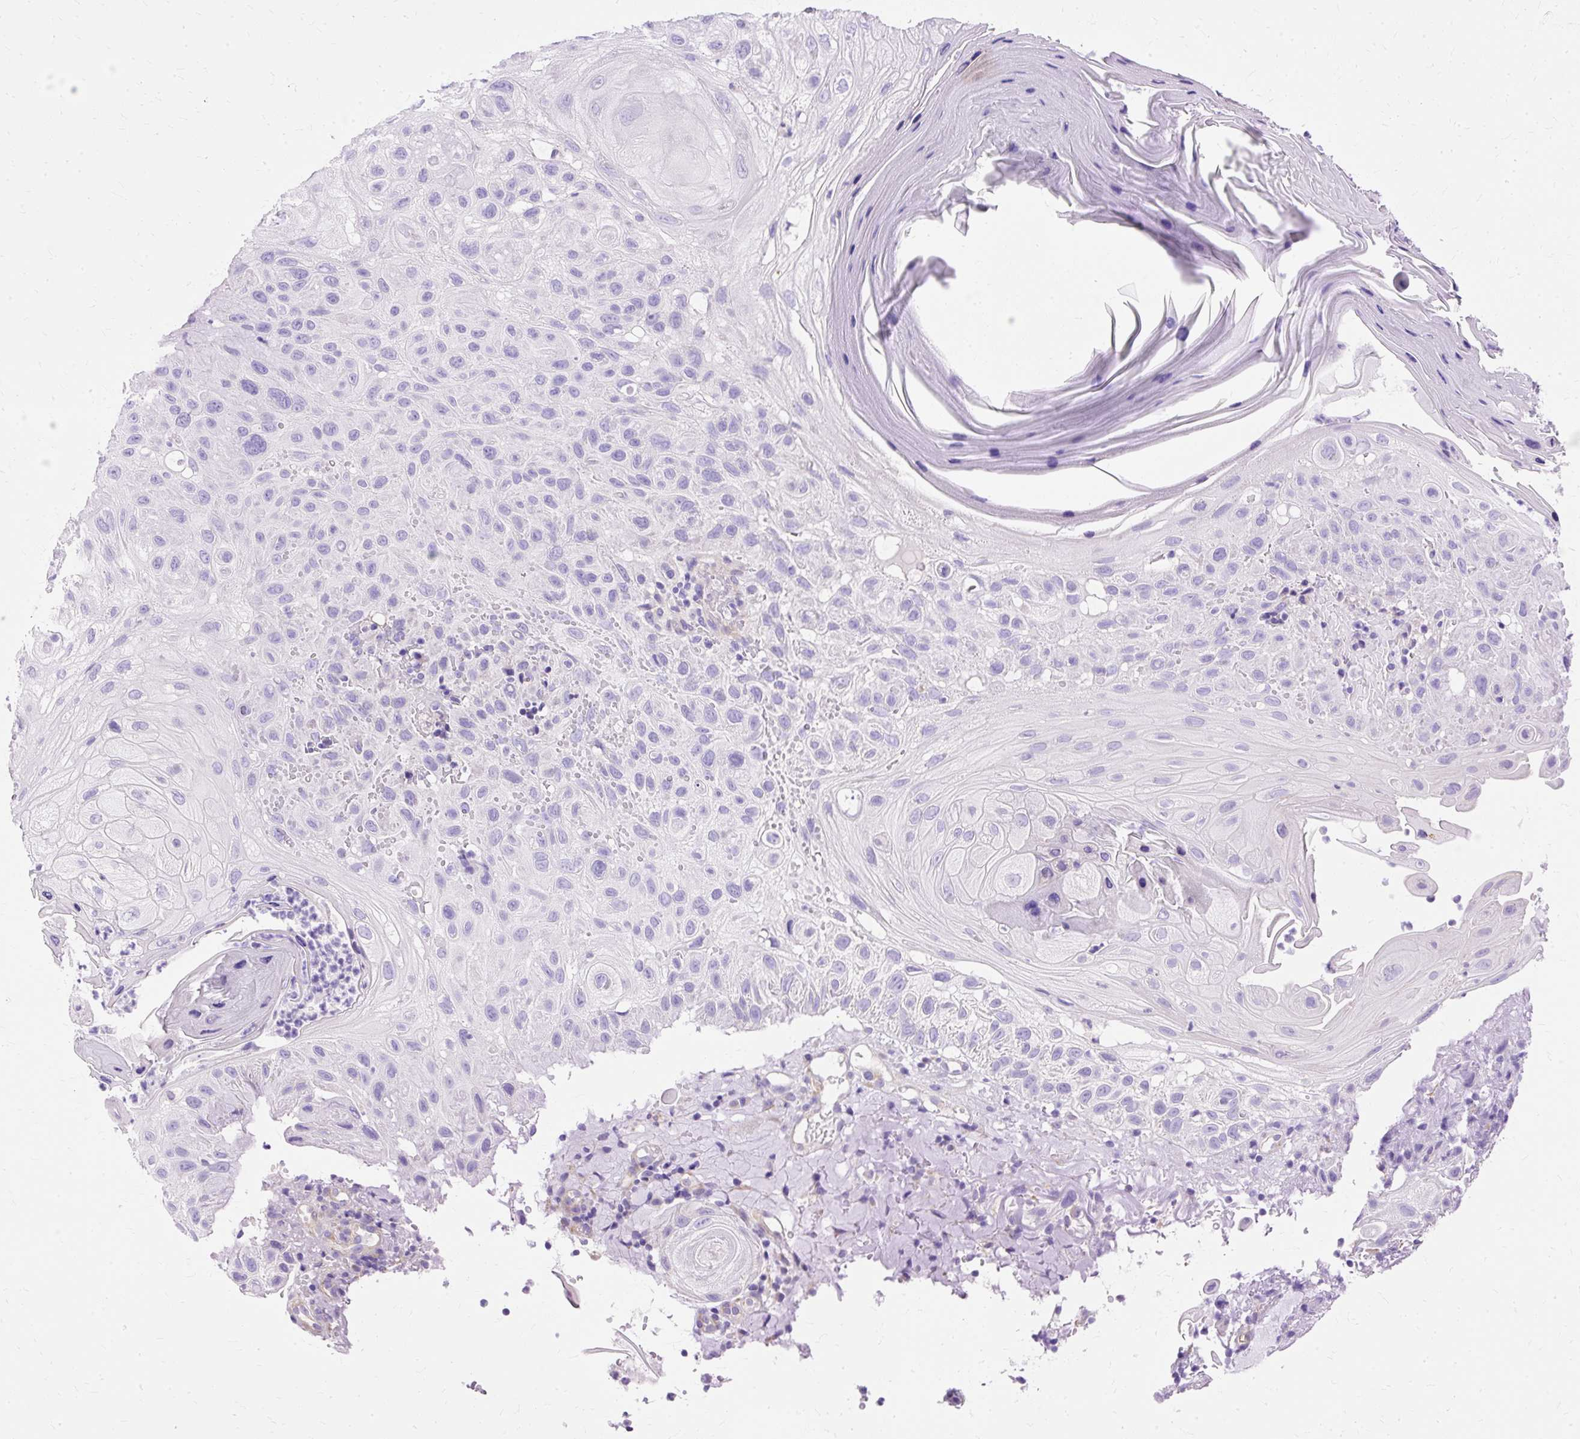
{"staining": {"intensity": "negative", "quantity": "none", "location": "none"}, "tissue": "skin cancer", "cell_type": "Tumor cells", "image_type": "cancer", "snomed": [{"axis": "morphology", "description": "Normal tissue, NOS"}, {"axis": "morphology", "description": "Squamous cell carcinoma, NOS"}, {"axis": "topography", "description": "Skin"}], "caption": "A histopathology image of human squamous cell carcinoma (skin) is negative for staining in tumor cells.", "gene": "MYO6", "patient": {"sex": "female", "age": 96}}